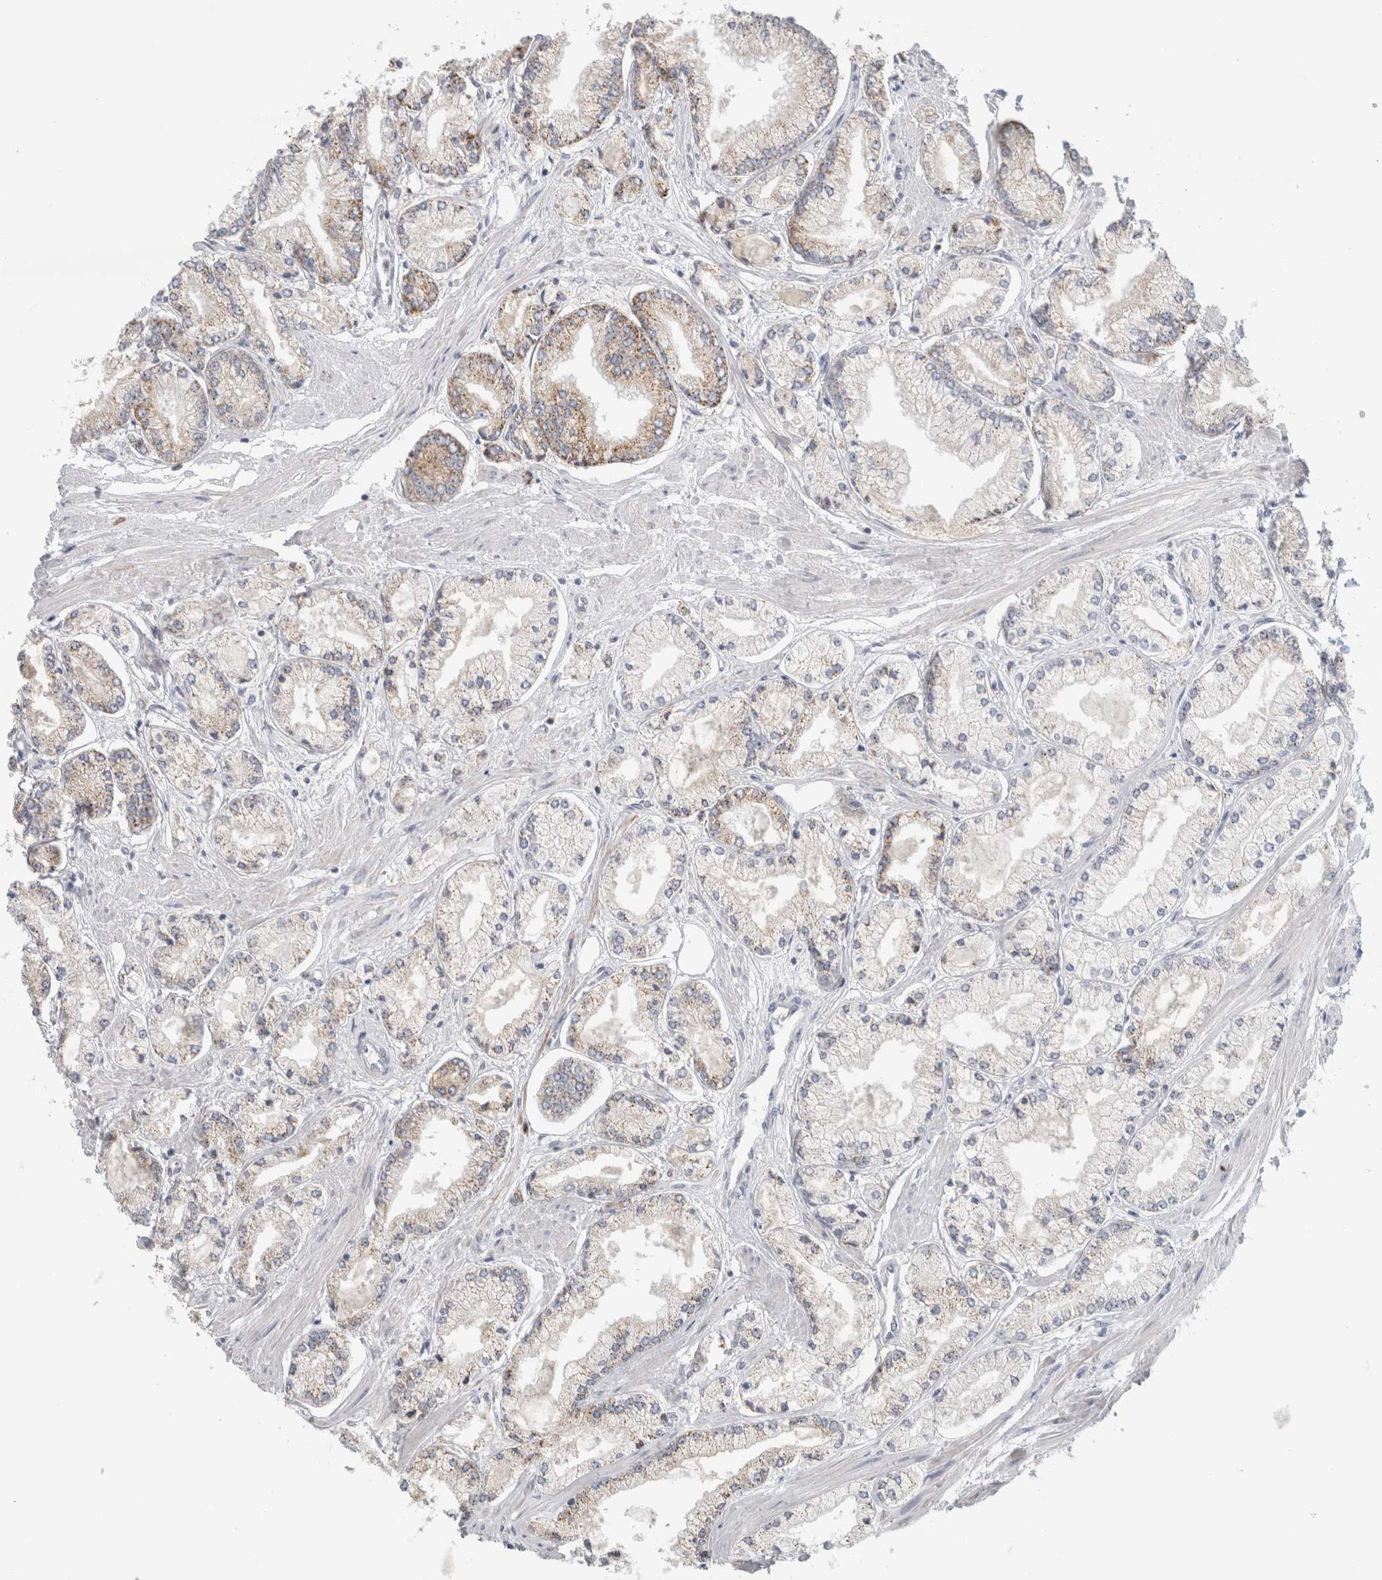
{"staining": {"intensity": "weak", "quantity": "25%-75%", "location": "cytoplasmic/membranous"}, "tissue": "prostate cancer", "cell_type": "Tumor cells", "image_type": "cancer", "snomed": [{"axis": "morphology", "description": "Adenocarcinoma, Low grade"}, {"axis": "topography", "description": "Prostate"}], "caption": "IHC of prostate cancer (adenocarcinoma (low-grade)) displays low levels of weak cytoplasmic/membranous expression in about 25%-75% of tumor cells. (Stains: DAB (3,3'-diaminobenzidine) in brown, nuclei in blue, Microscopy: brightfield microscopy at high magnification).", "gene": "RAB18", "patient": {"sex": "male", "age": 52}}